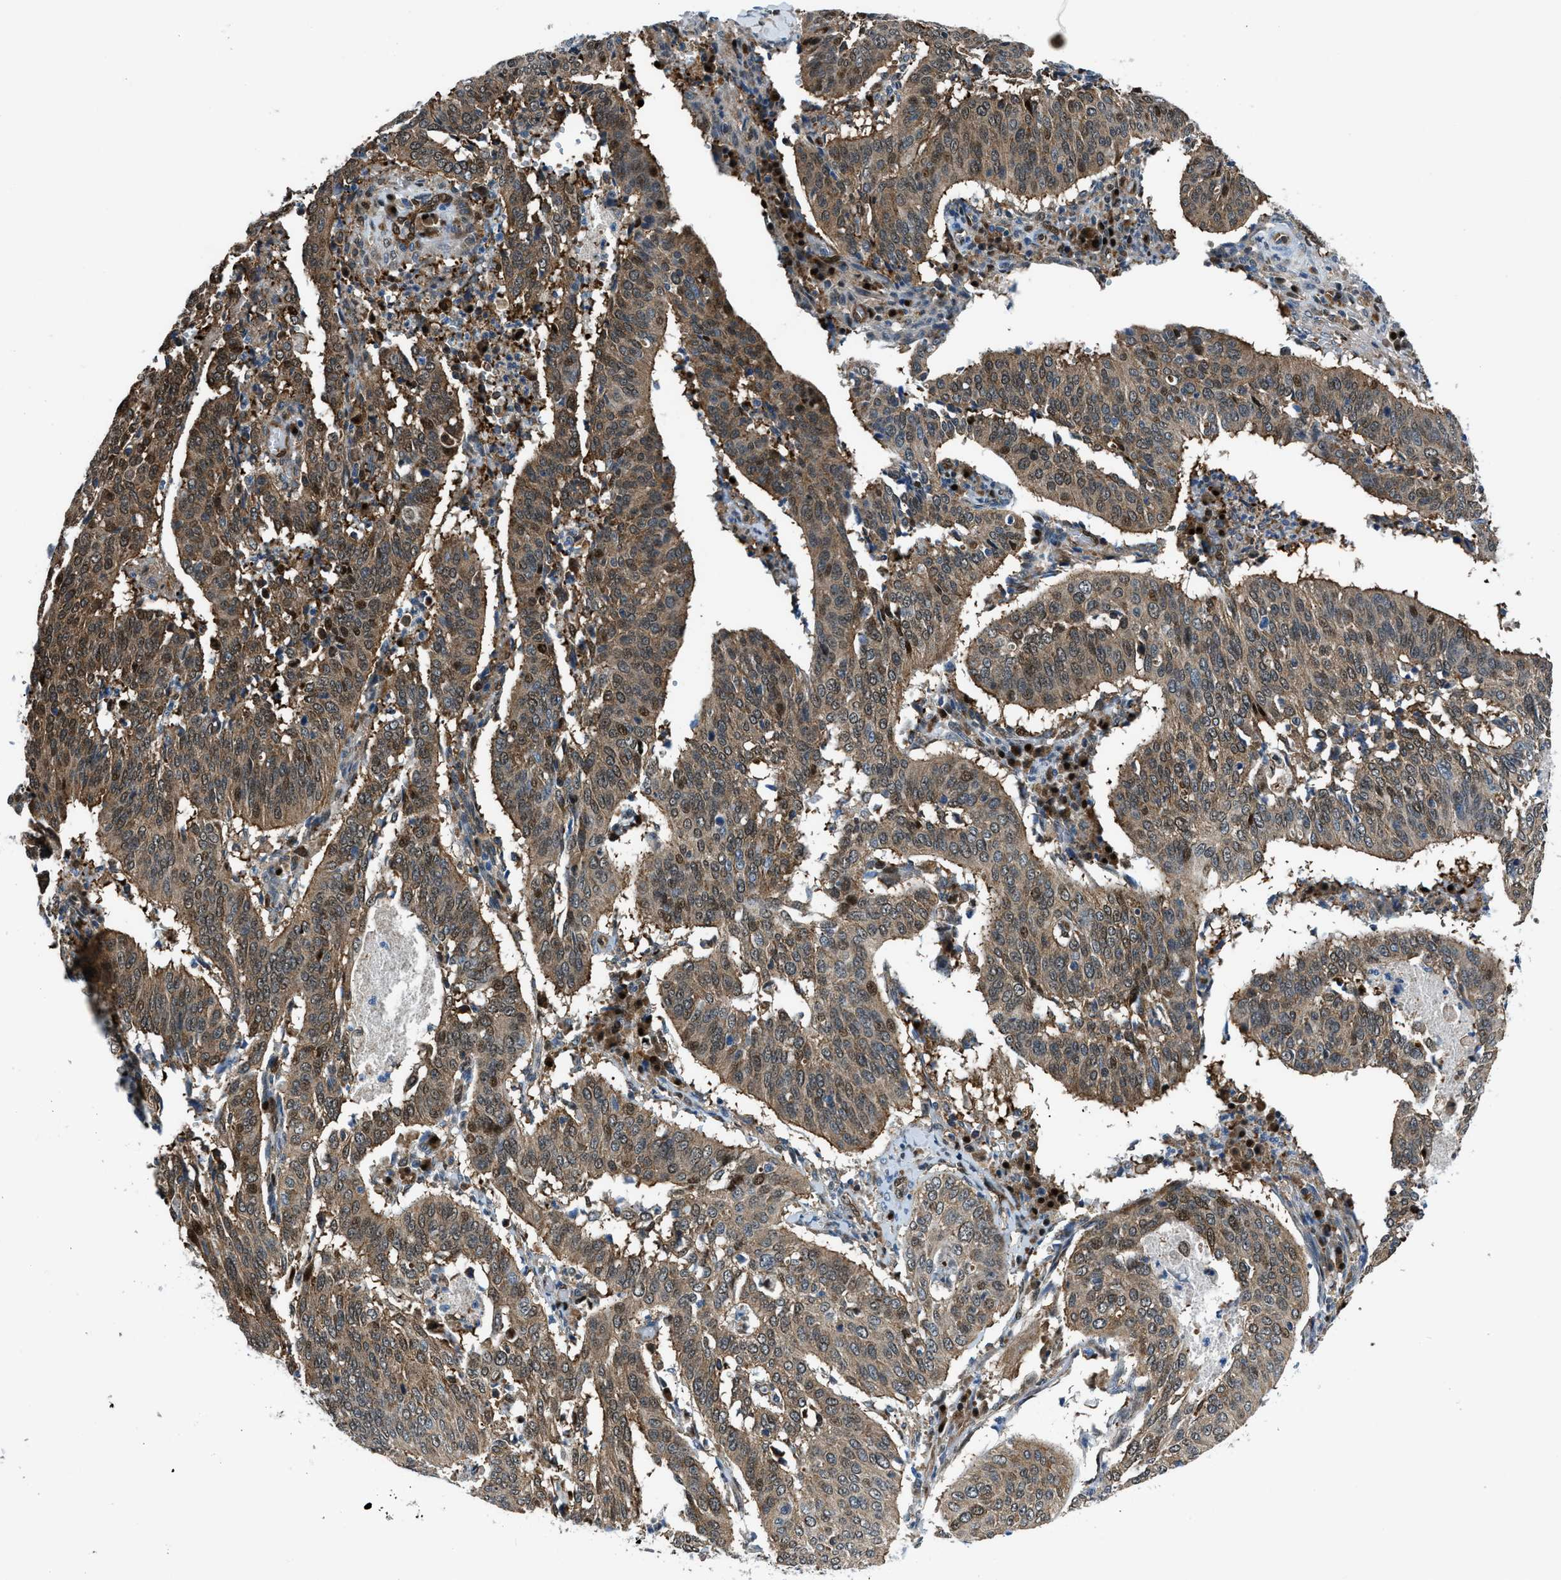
{"staining": {"intensity": "strong", "quantity": "25%-75%", "location": "cytoplasmic/membranous,nuclear"}, "tissue": "cervical cancer", "cell_type": "Tumor cells", "image_type": "cancer", "snomed": [{"axis": "morphology", "description": "Normal tissue, NOS"}, {"axis": "morphology", "description": "Squamous cell carcinoma, NOS"}, {"axis": "topography", "description": "Cervix"}], "caption": "Approximately 25%-75% of tumor cells in human cervical cancer display strong cytoplasmic/membranous and nuclear protein staining as visualized by brown immunohistochemical staining.", "gene": "YWHAE", "patient": {"sex": "female", "age": 39}}